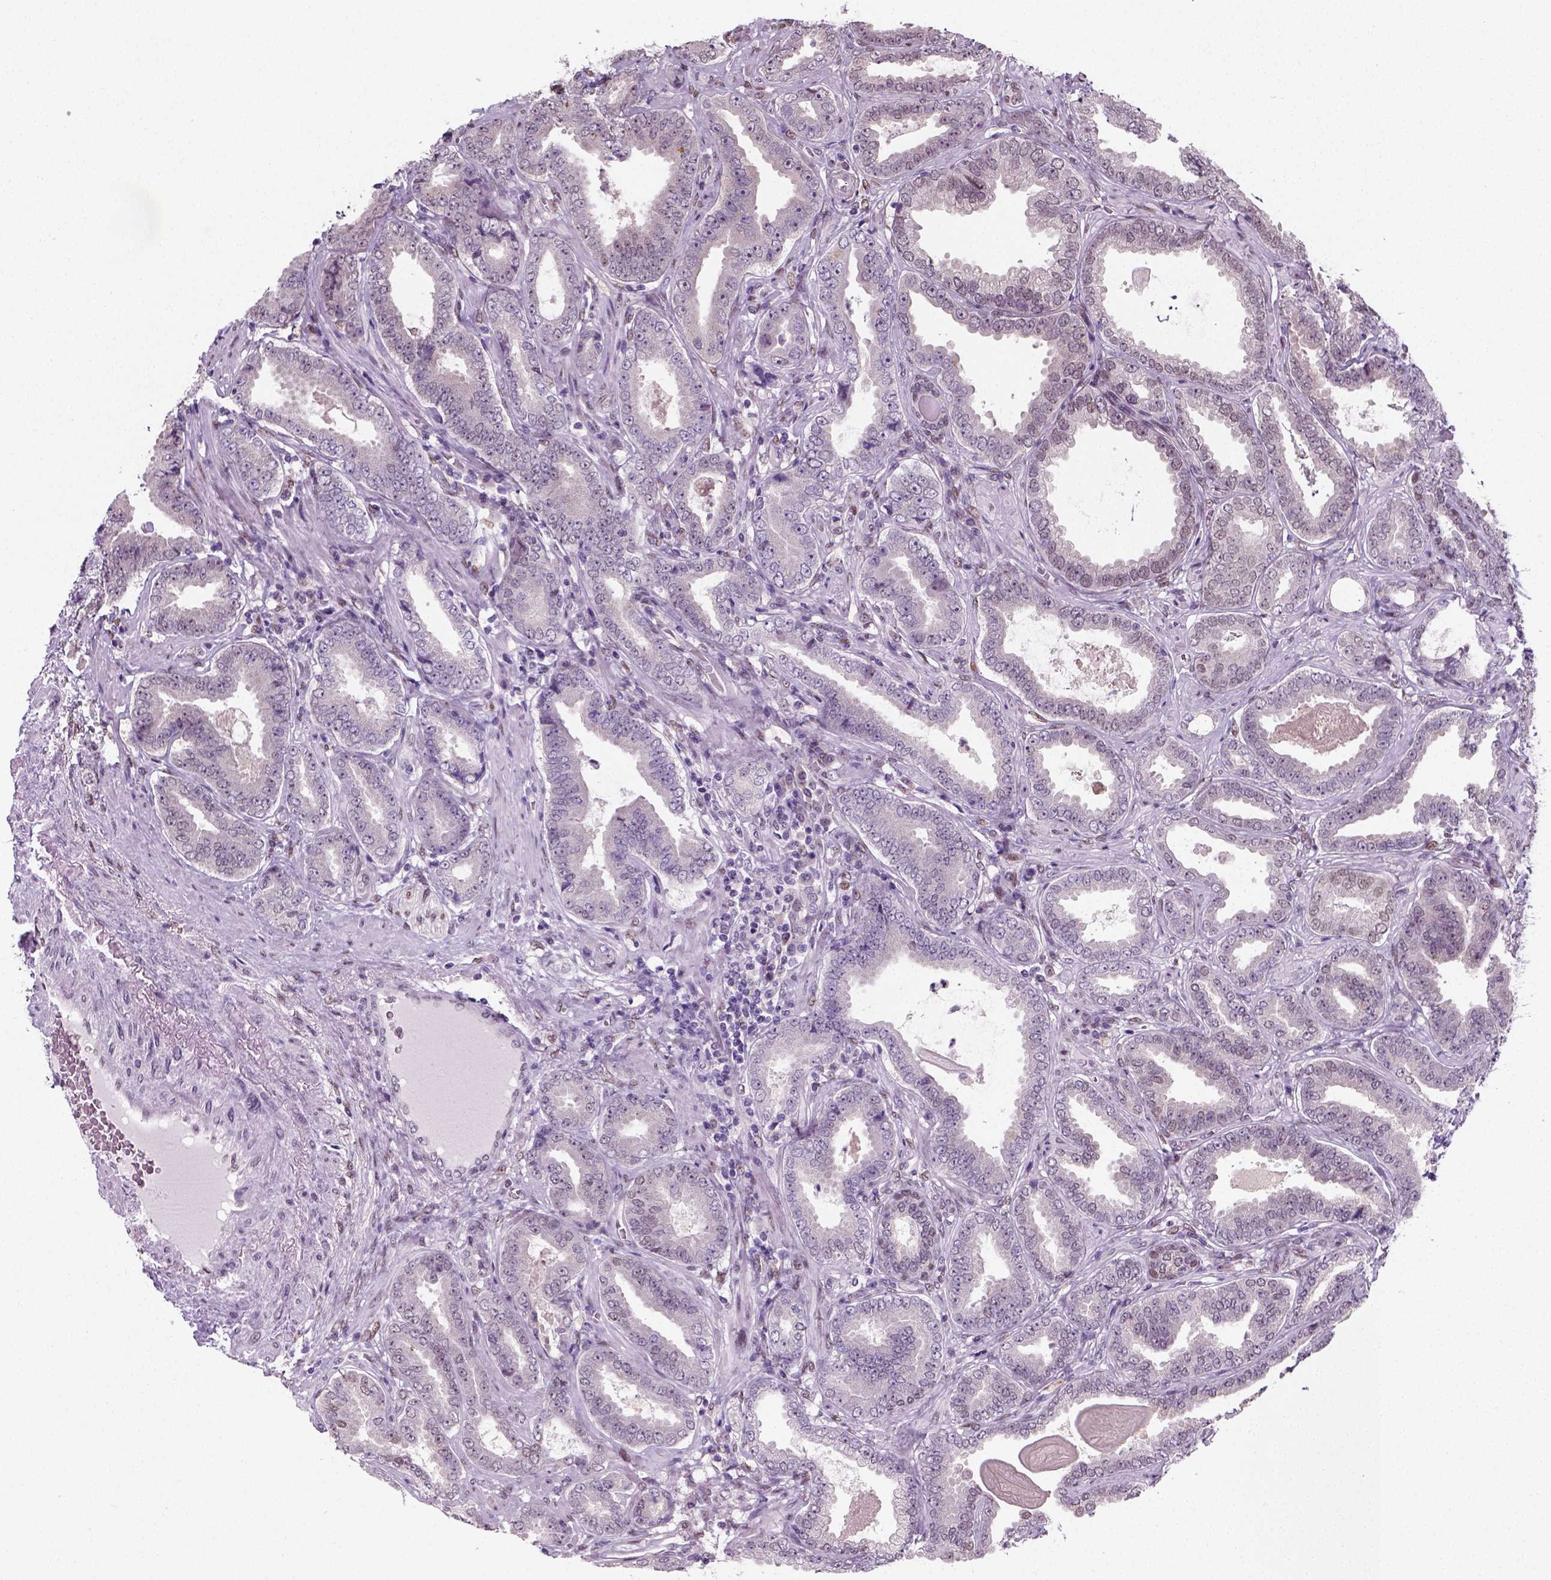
{"staining": {"intensity": "negative", "quantity": "none", "location": "none"}, "tissue": "prostate cancer", "cell_type": "Tumor cells", "image_type": "cancer", "snomed": [{"axis": "morphology", "description": "Adenocarcinoma, NOS"}, {"axis": "topography", "description": "Prostate"}], "caption": "Tumor cells are negative for protein expression in human adenocarcinoma (prostate).", "gene": "C1orf112", "patient": {"sex": "male", "age": 64}}